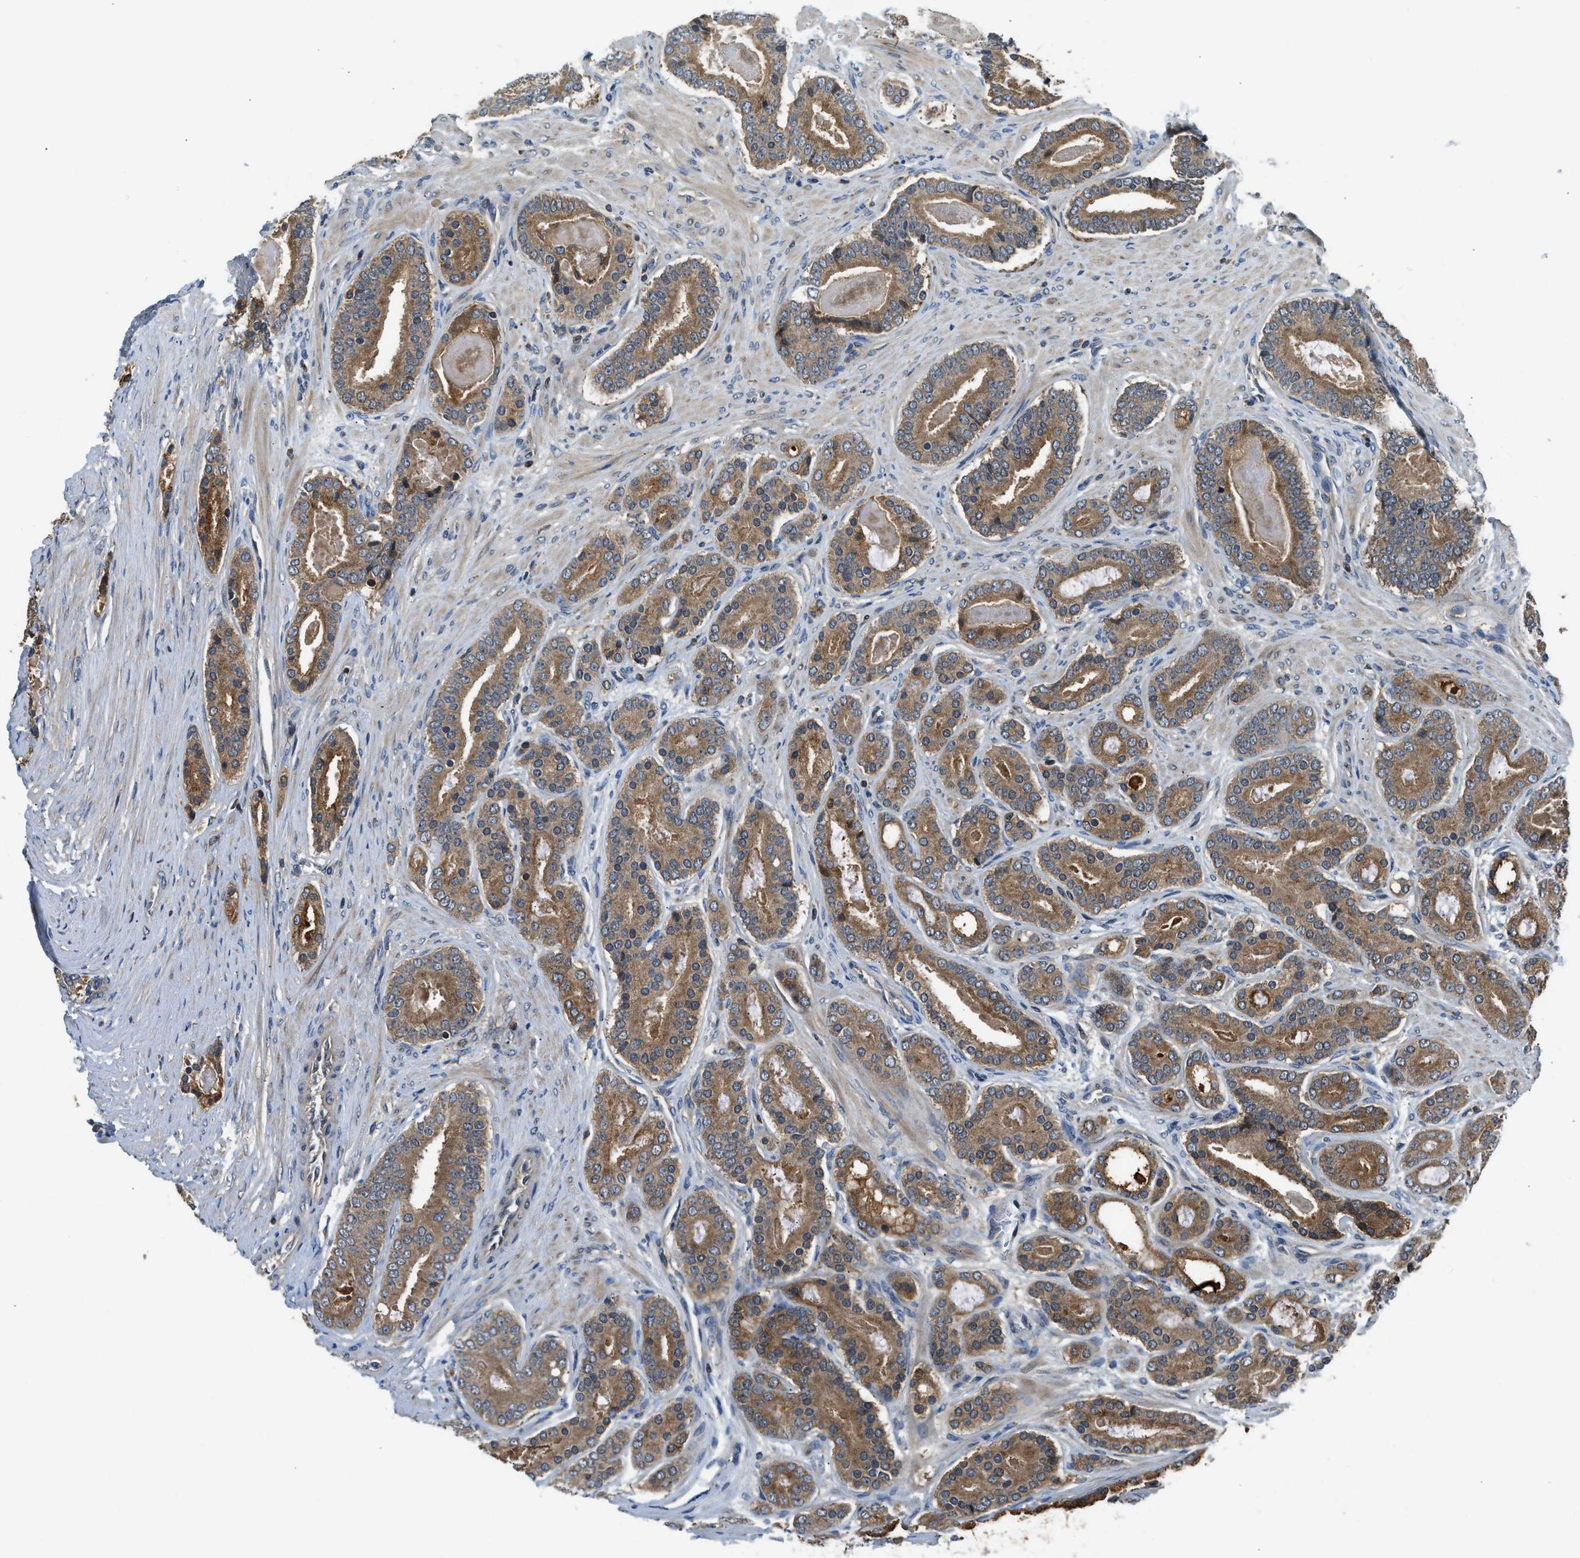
{"staining": {"intensity": "moderate", "quantity": ">75%", "location": "cytoplasmic/membranous"}, "tissue": "prostate cancer", "cell_type": "Tumor cells", "image_type": "cancer", "snomed": [{"axis": "morphology", "description": "Adenocarcinoma, High grade"}, {"axis": "topography", "description": "Prostate"}], "caption": "Moderate cytoplasmic/membranous protein expression is seen in approximately >75% of tumor cells in prostate cancer (high-grade adenocarcinoma).", "gene": "PAFAH2", "patient": {"sex": "male", "age": 60}}